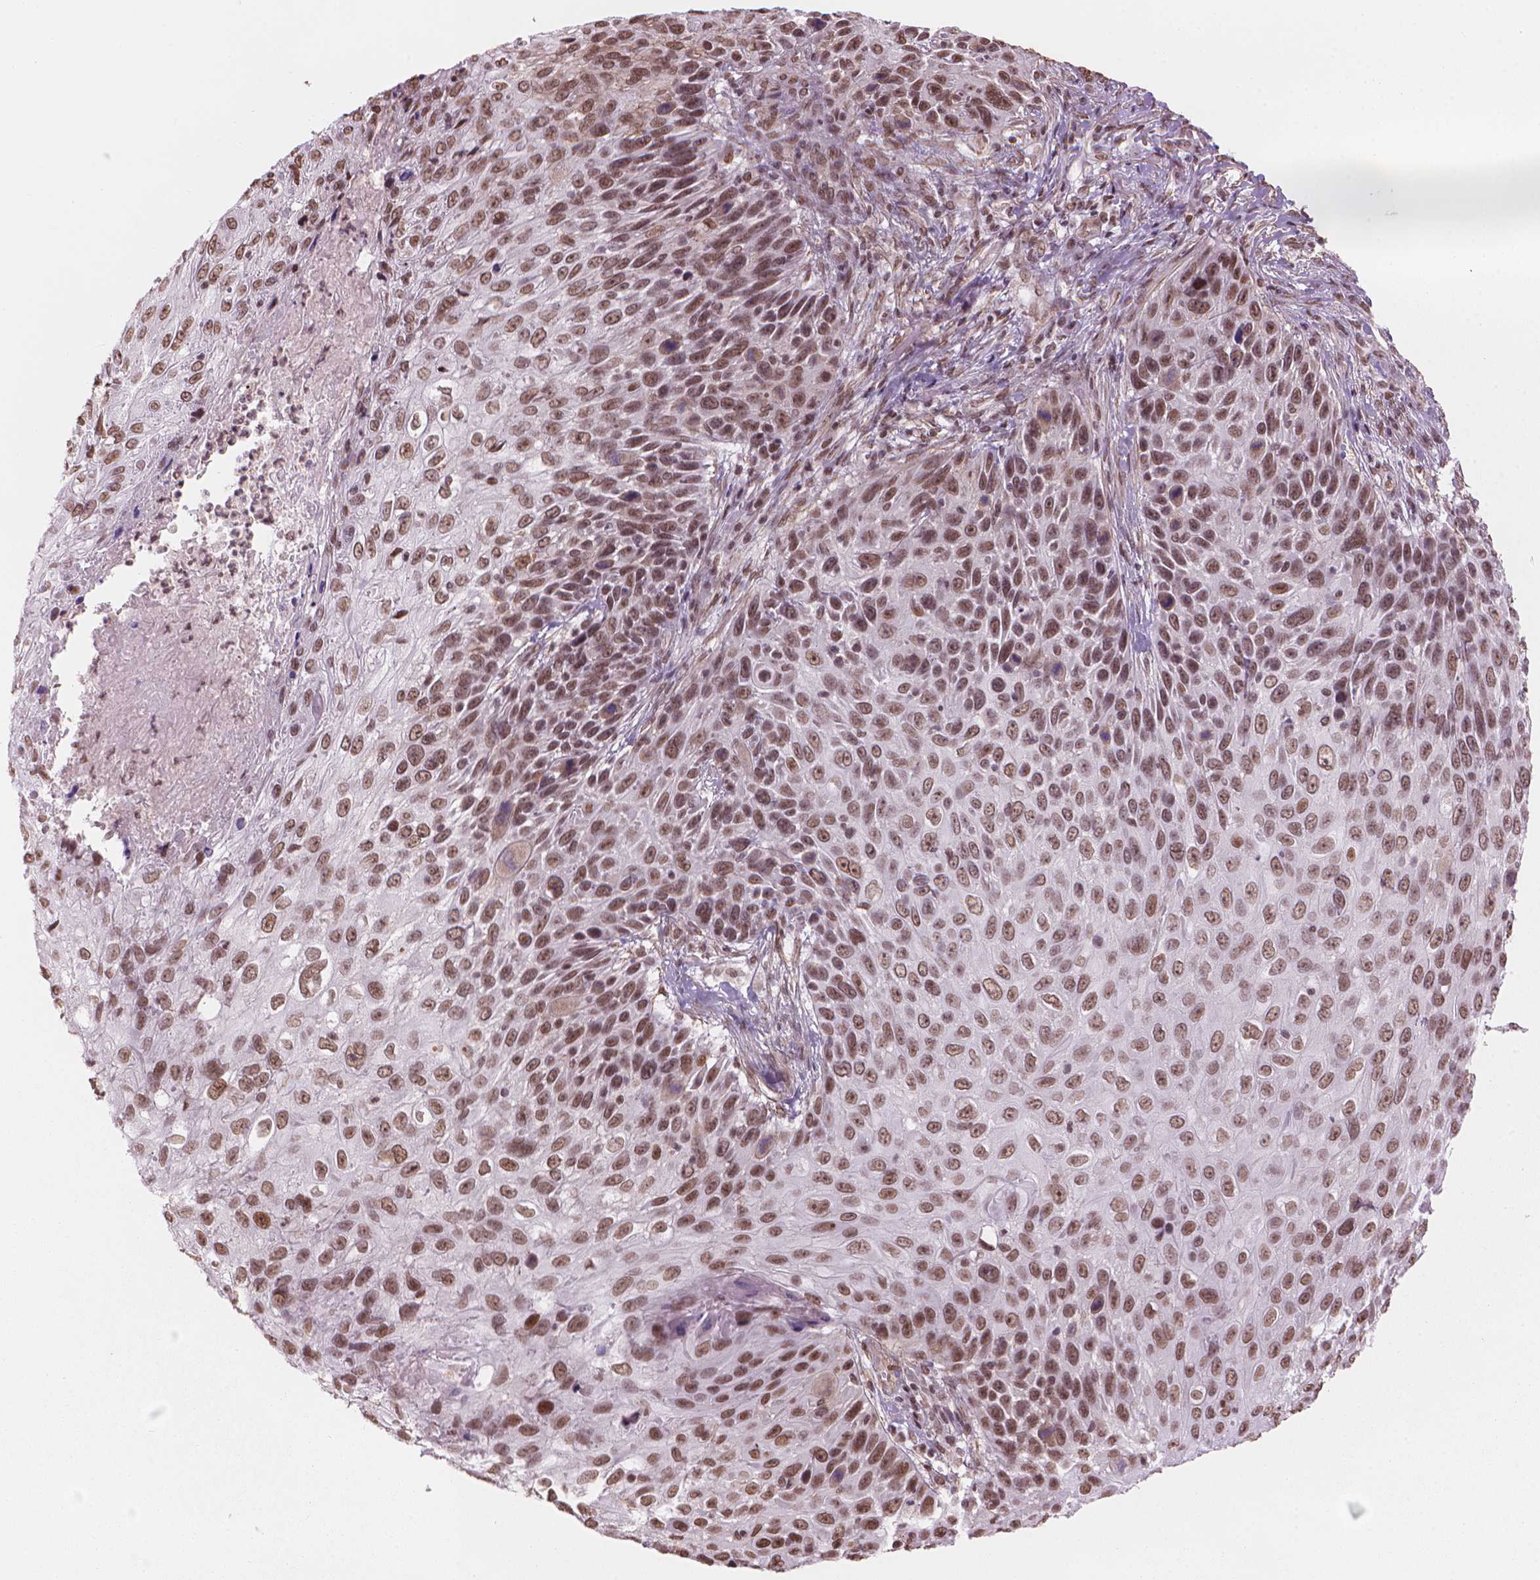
{"staining": {"intensity": "moderate", "quantity": ">75%", "location": "nuclear"}, "tissue": "skin cancer", "cell_type": "Tumor cells", "image_type": "cancer", "snomed": [{"axis": "morphology", "description": "Squamous cell carcinoma, NOS"}, {"axis": "topography", "description": "Skin"}], "caption": "There is medium levels of moderate nuclear staining in tumor cells of skin cancer, as demonstrated by immunohistochemical staining (brown color).", "gene": "HOXD4", "patient": {"sex": "male", "age": 92}}